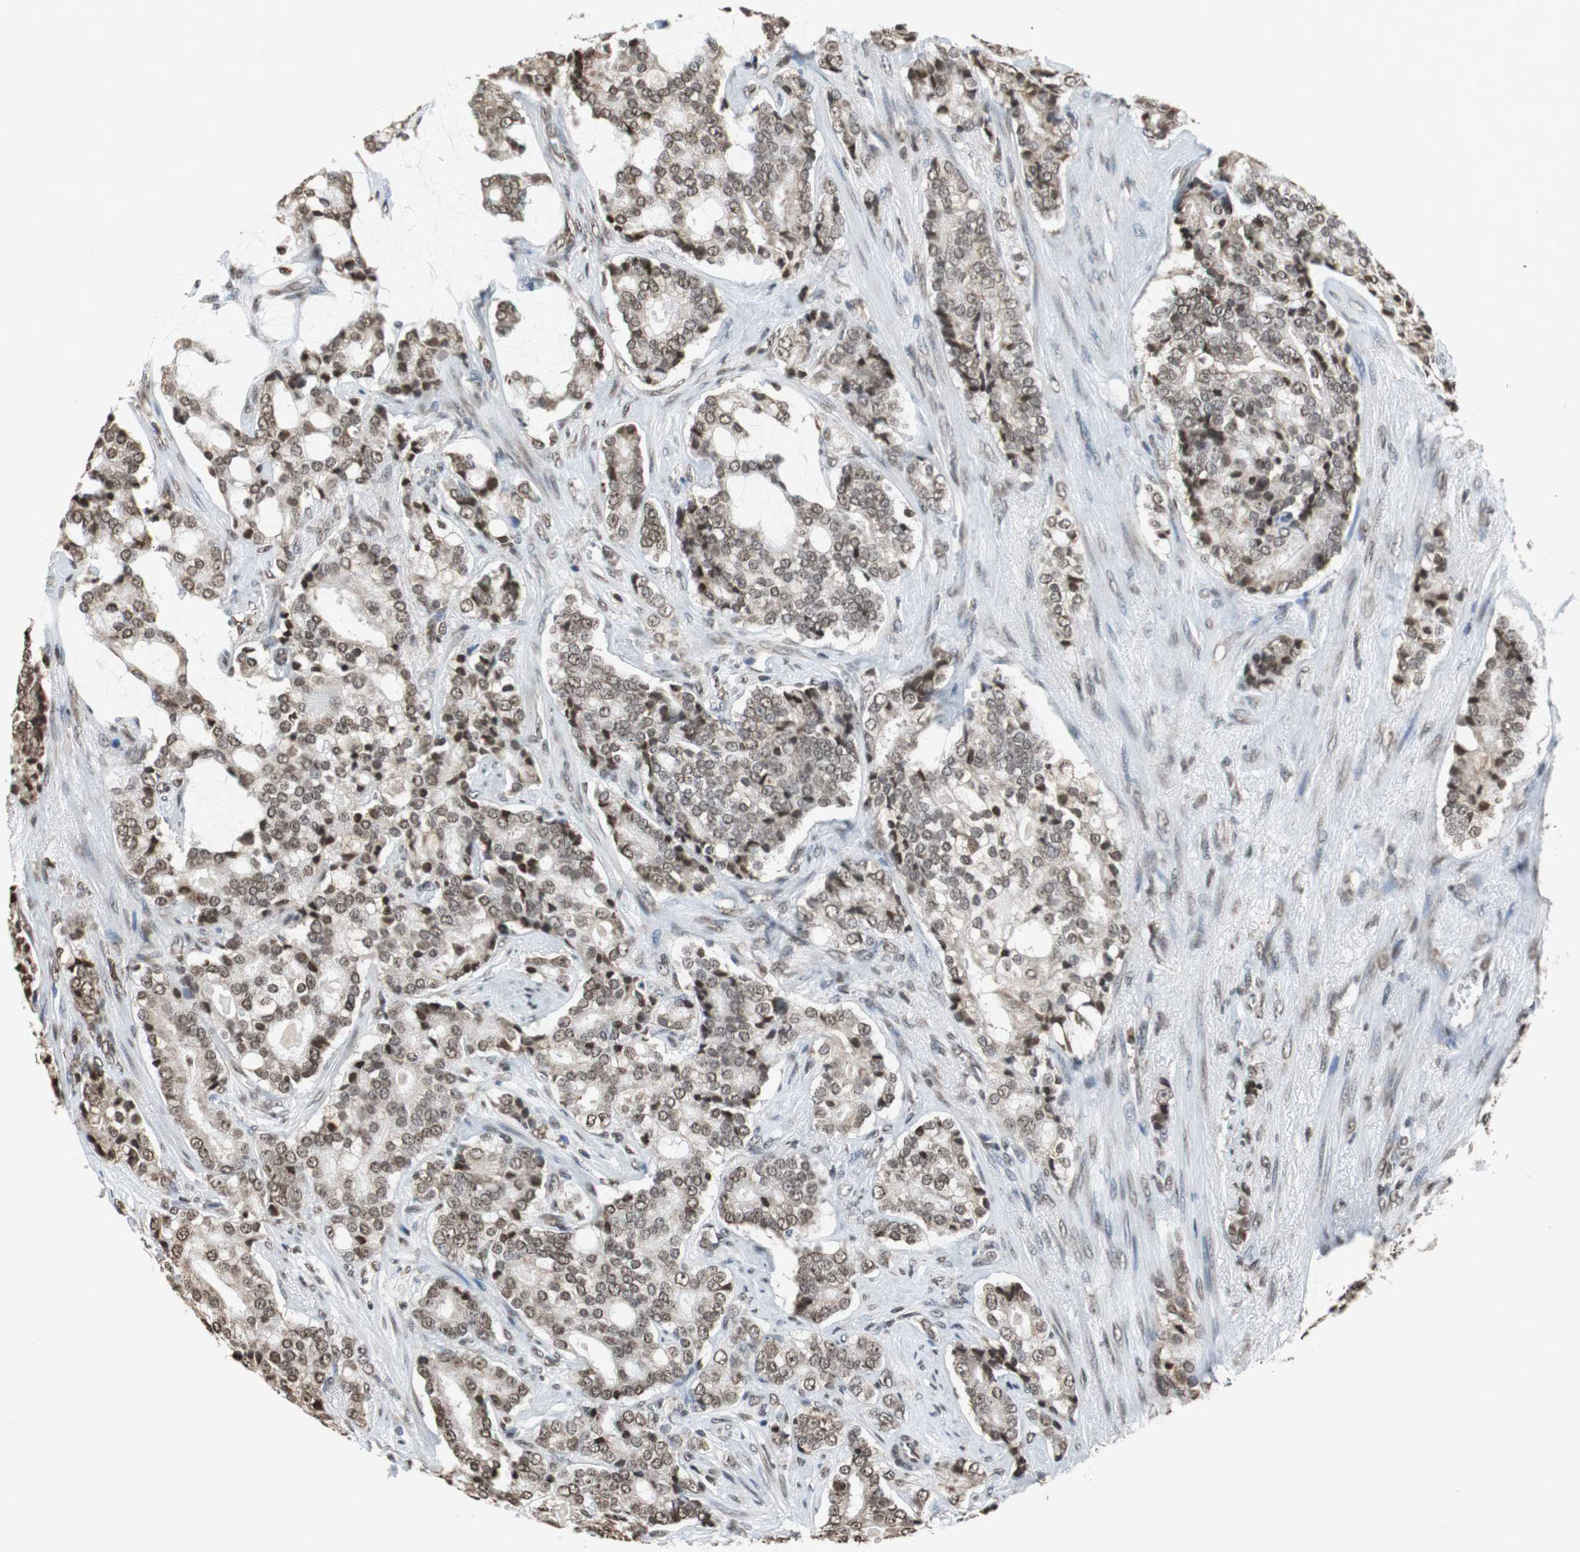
{"staining": {"intensity": "moderate", "quantity": ">75%", "location": "cytoplasmic/membranous,nuclear"}, "tissue": "prostate cancer", "cell_type": "Tumor cells", "image_type": "cancer", "snomed": [{"axis": "morphology", "description": "Adenocarcinoma, Low grade"}, {"axis": "topography", "description": "Prostate"}], "caption": "Adenocarcinoma (low-grade) (prostate) stained with immunohistochemistry displays moderate cytoplasmic/membranous and nuclear positivity in about >75% of tumor cells.", "gene": "REST", "patient": {"sex": "male", "age": 58}}